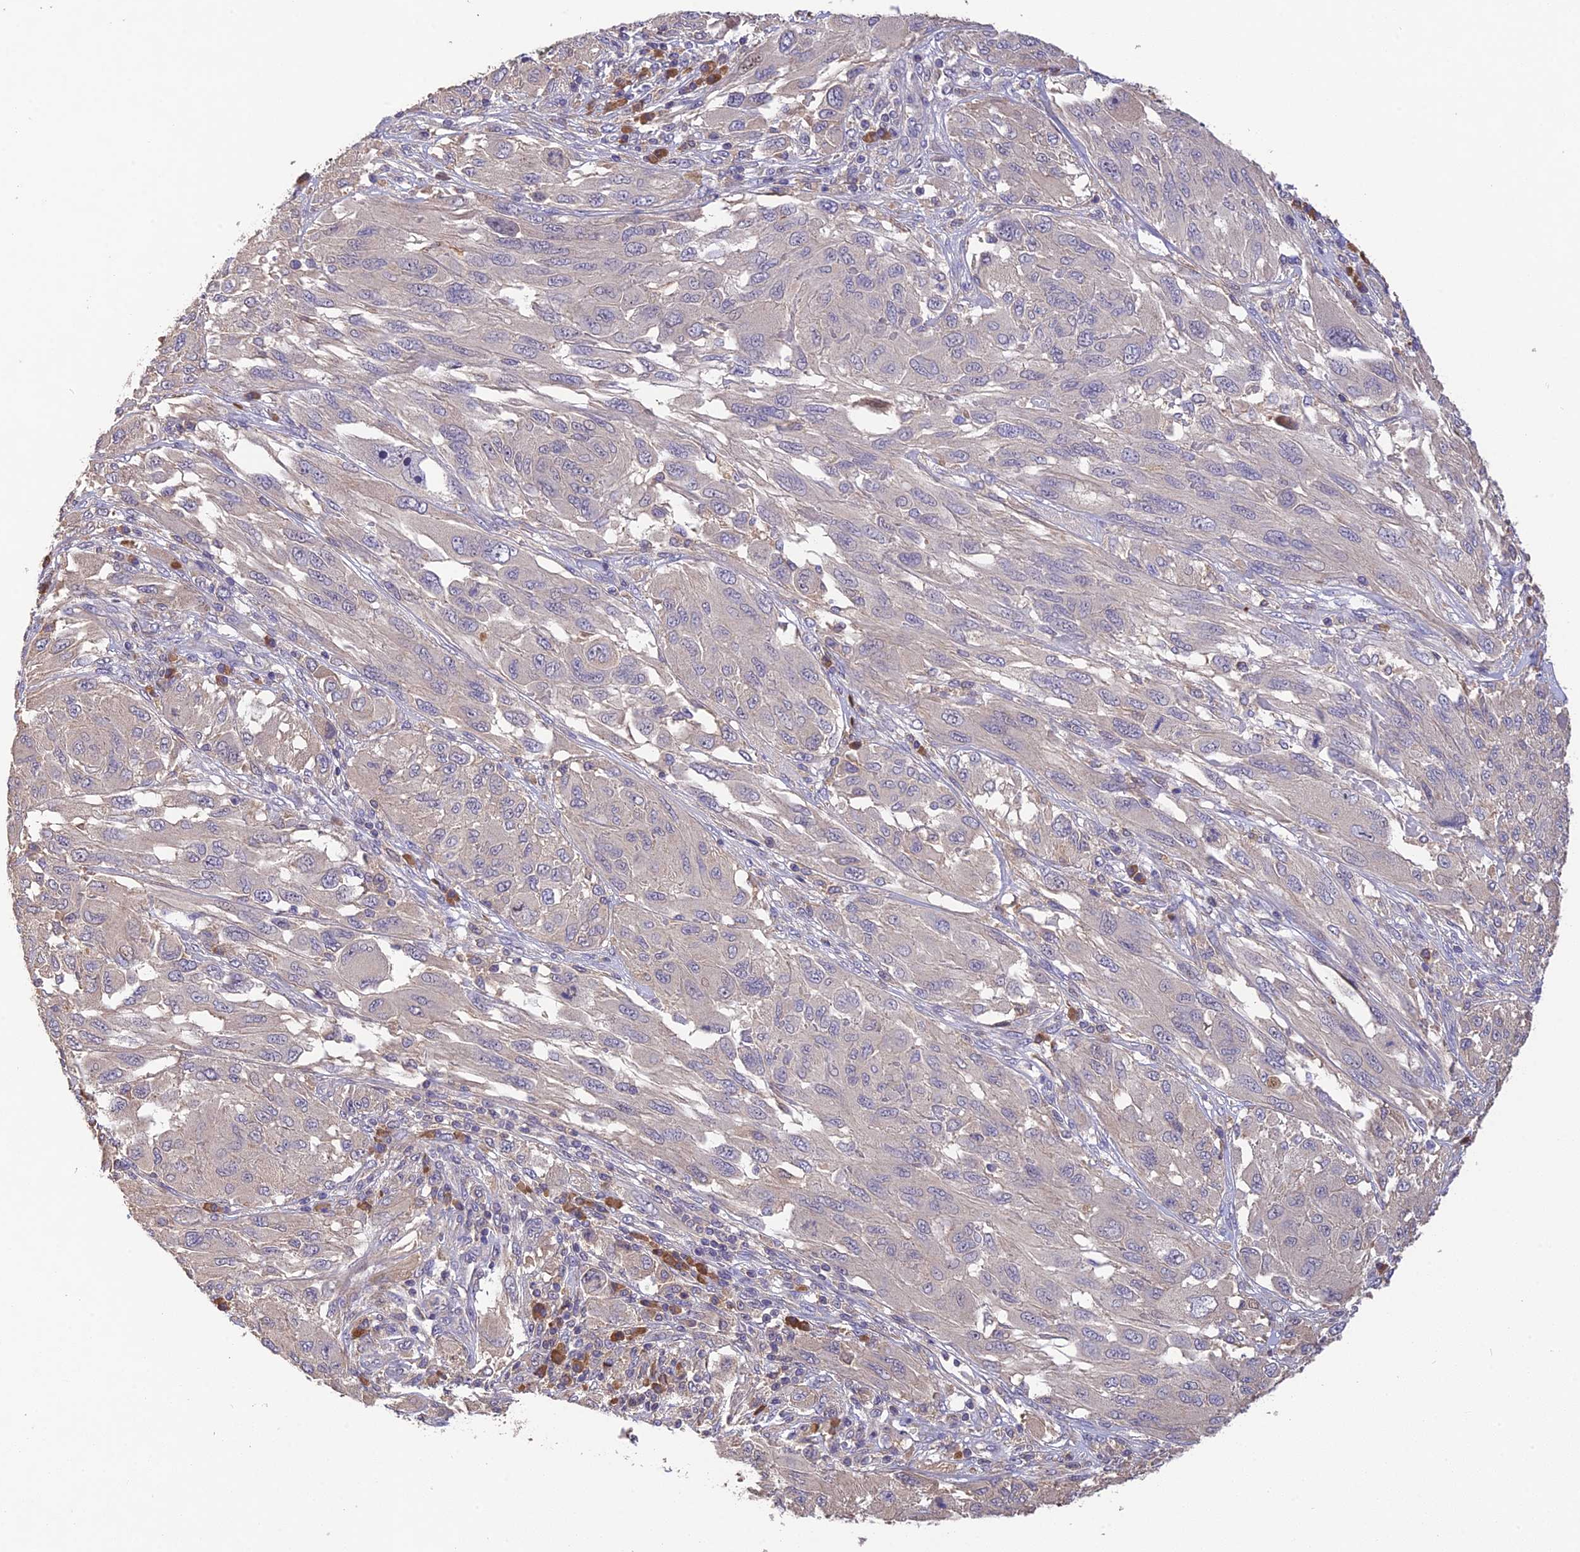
{"staining": {"intensity": "negative", "quantity": "none", "location": "none"}, "tissue": "melanoma", "cell_type": "Tumor cells", "image_type": "cancer", "snomed": [{"axis": "morphology", "description": "Malignant melanoma, NOS"}, {"axis": "topography", "description": "Skin"}], "caption": "Tumor cells show no significant positivity in melanoma.", "gene": "DENND5B", "patient": {"sex": "female", "age": 91}}